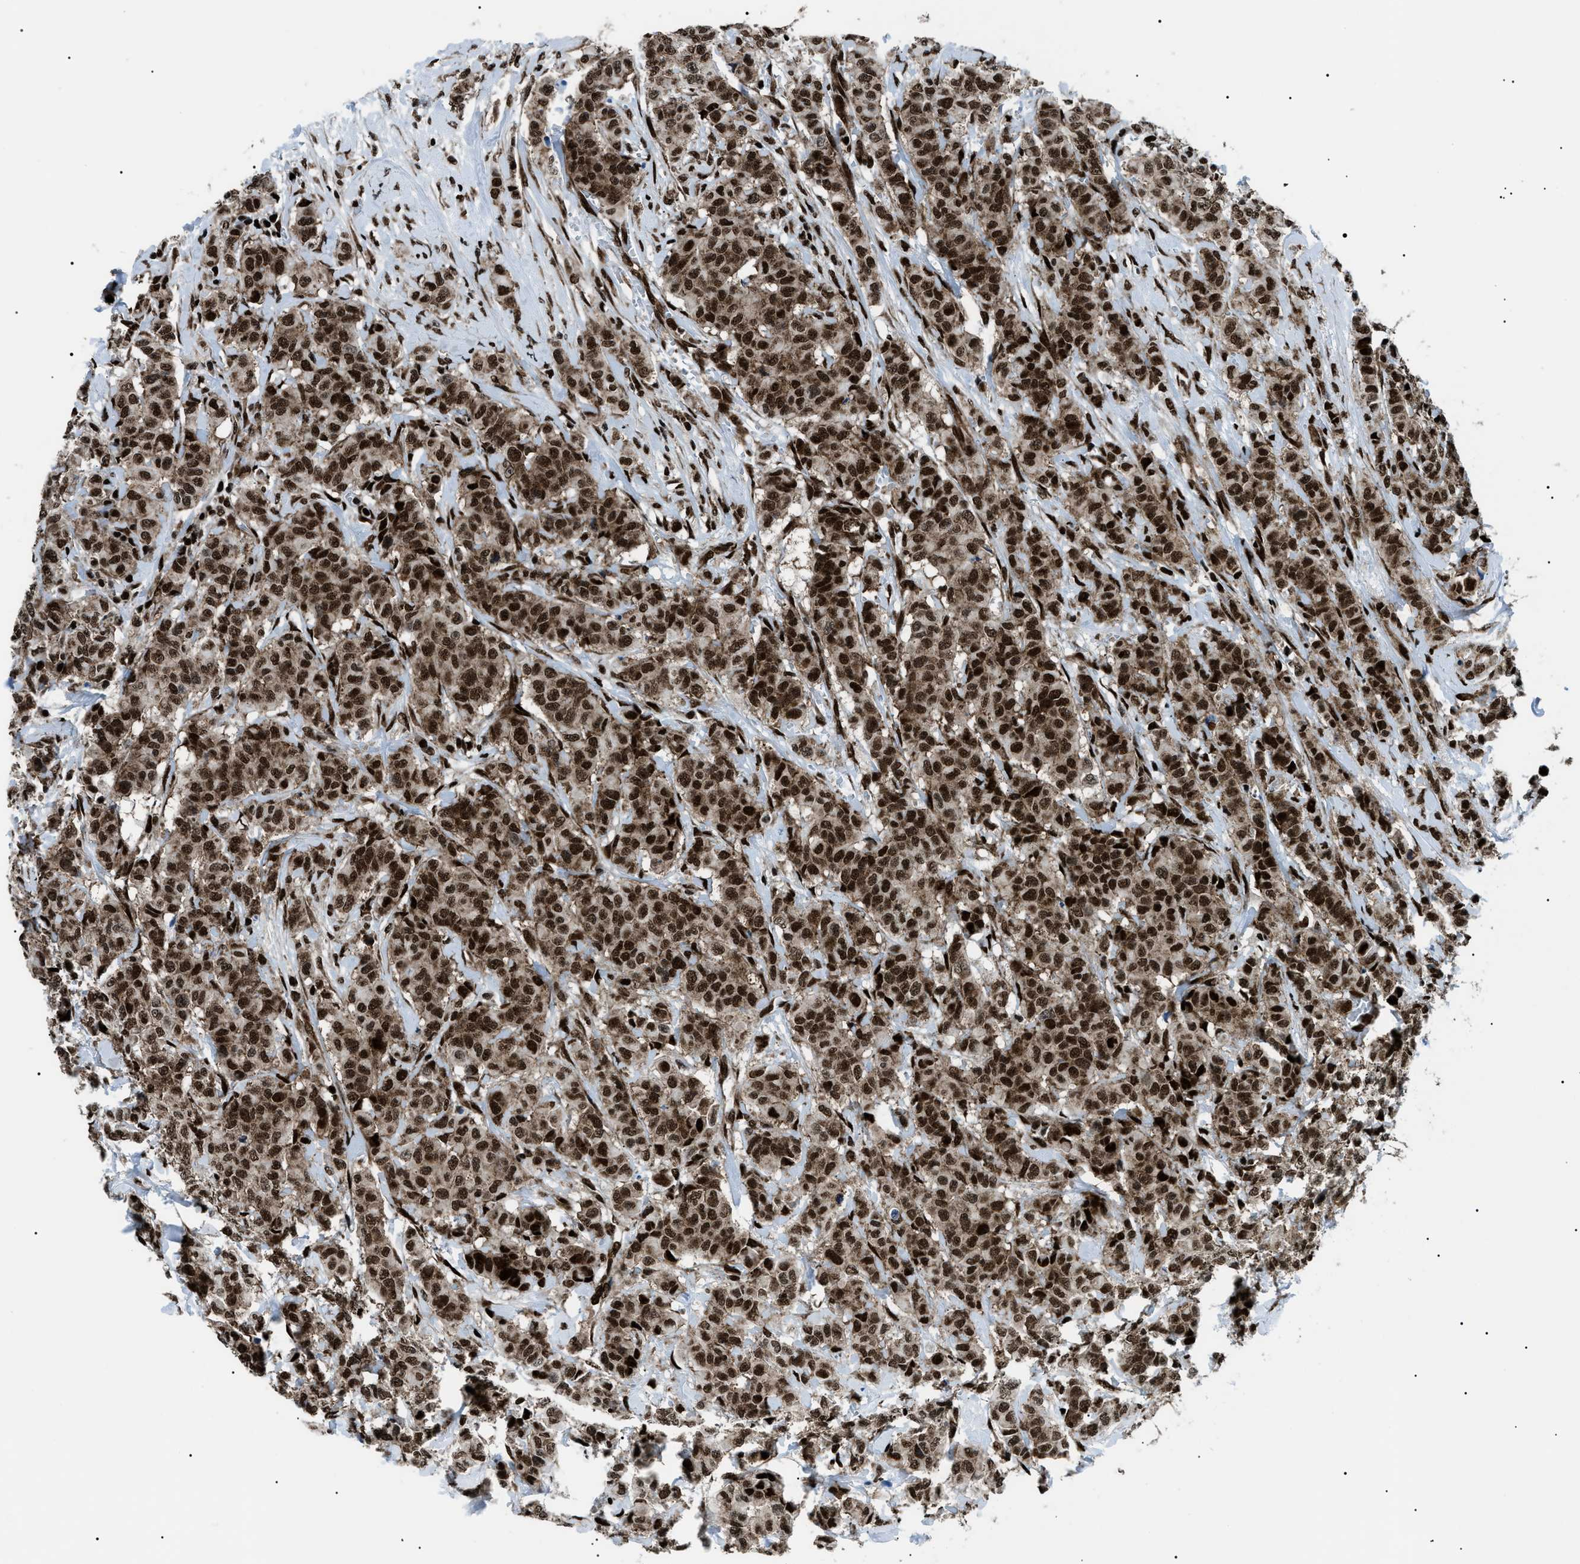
{"staining": {"intensity": "strong", "quantity": ">75%", "location": "cytoplasmic/membranous,nuclear"}, "tissue": "breast cancer", "cell_type": "Tumor cells", "image_type": "cancer", "snomed": [{"axis": "morphology", "description": "Normal tissue, NOS"}, {"axis": "morphology", "description": "Duct carcinoma"}, {"axis": "topography", "description": "Breast"}], "caption": "Immunohistochemistry (IHC) image of neoplastic tissue: breast cancer (invasive ductal carcinoma) stained using immunohistochemistry demonstrates high levels of strong protein expression localized specifically in the cytoplasmic/membranous and nuclear of tumor cells, appearing as a cytoplasmic/membranous and nuclear brown color.", "gene": "HNRNPK", "patient": {"sex": "female", "age": 40}}